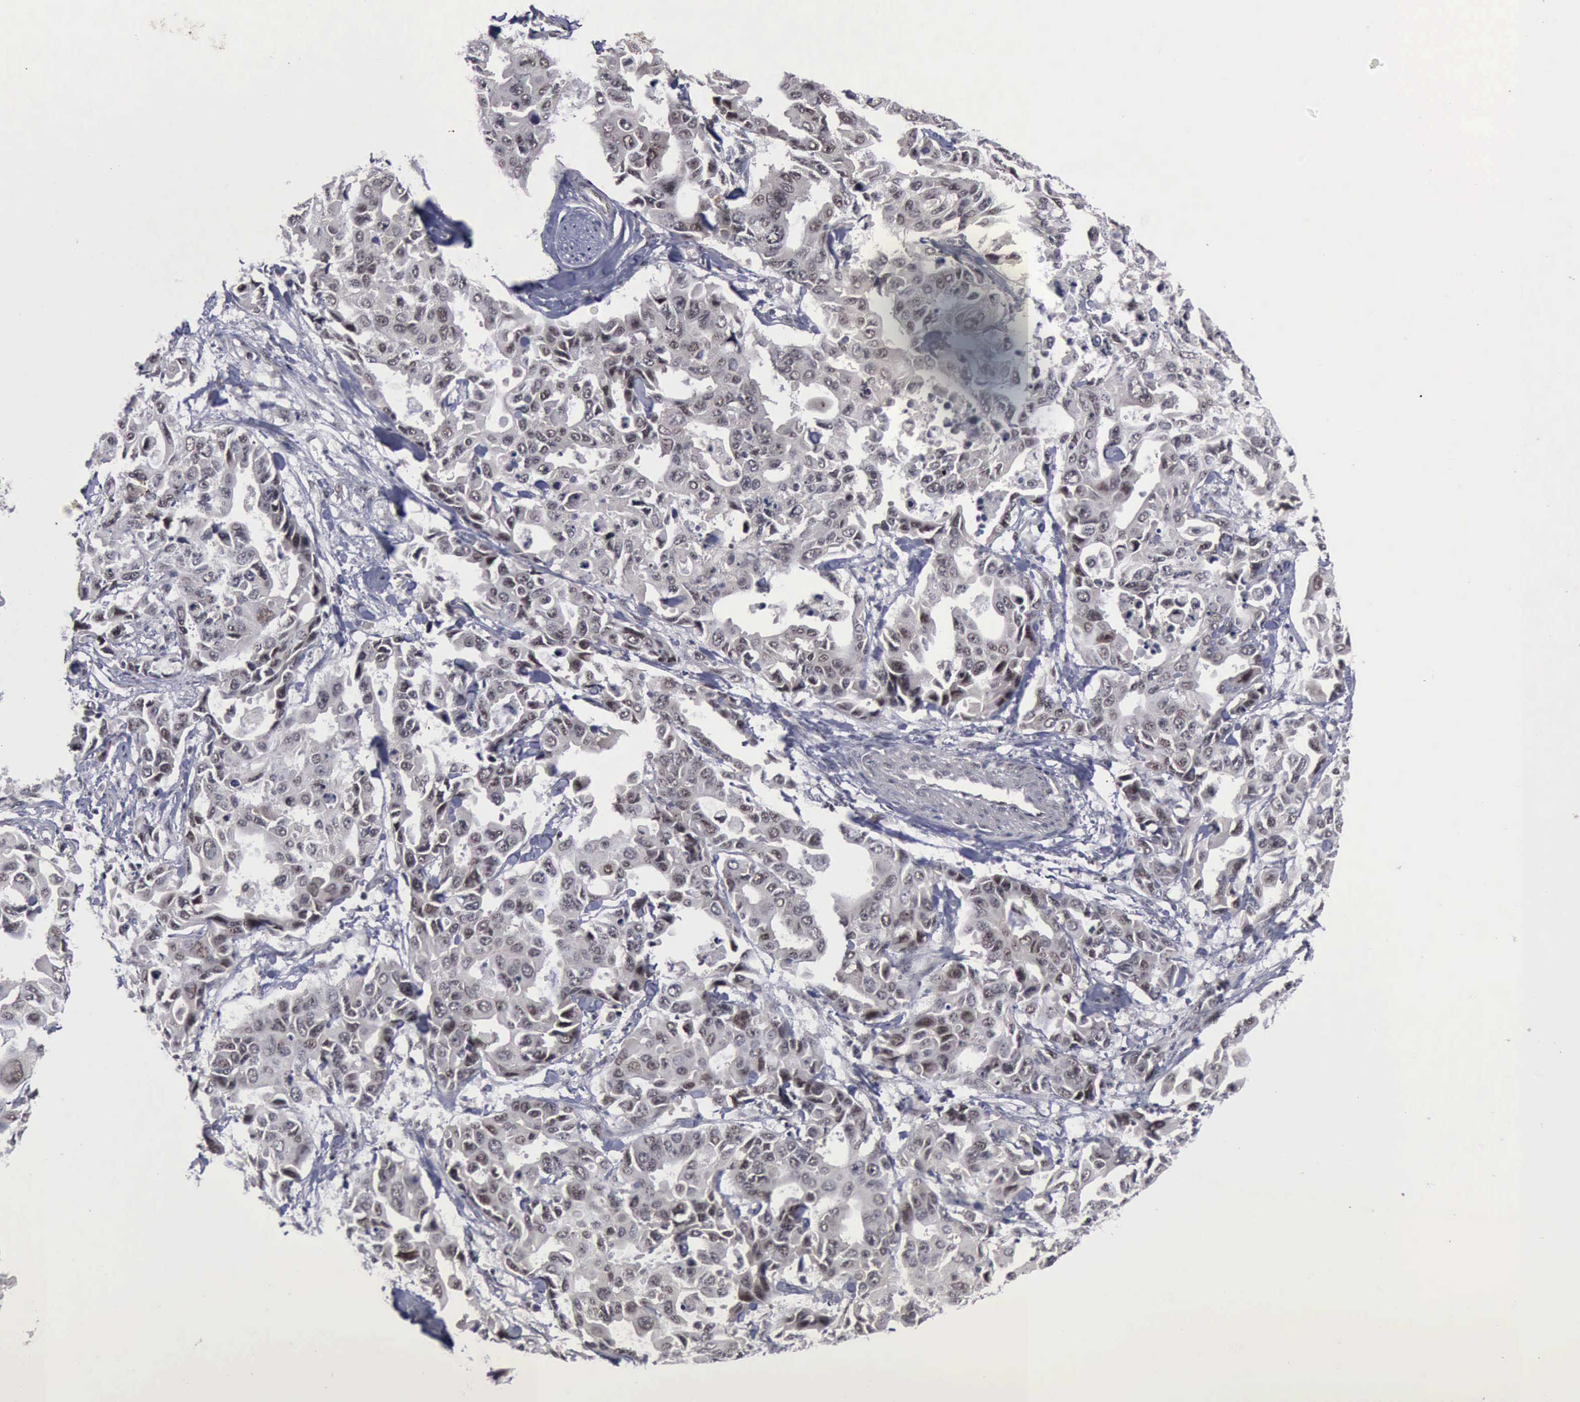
{"staining": {"intensity": "weak", "quantity": ">75%", "location": "cytoplasmic/membranous,nuclear"}, "tissue": "lung cancer", "cell_type": "Tumor cells", "image_type": "cancer", "snomed": [{"axis": "morphology", "description": "Adenocarcinoma, NOS"}, {"axis": "topography", "description": "Lung"}], "caption": "Immunohistochemistry staining of lung adenocarcinoma, which exhibits low levels of weak cytoplasmic/membranous and nuclear expression in about >75% of tumor cells indicating weak cytoplasmic/membranous and nuclear protein positivity. The staining was performed using DAB (3,3'-diaminobenzidine) (brown) for protein detection and nuclei were counterstained in hematoxylin (blue).", "gene": "ATM", "patient": {"sex": "male", "age": 64}}